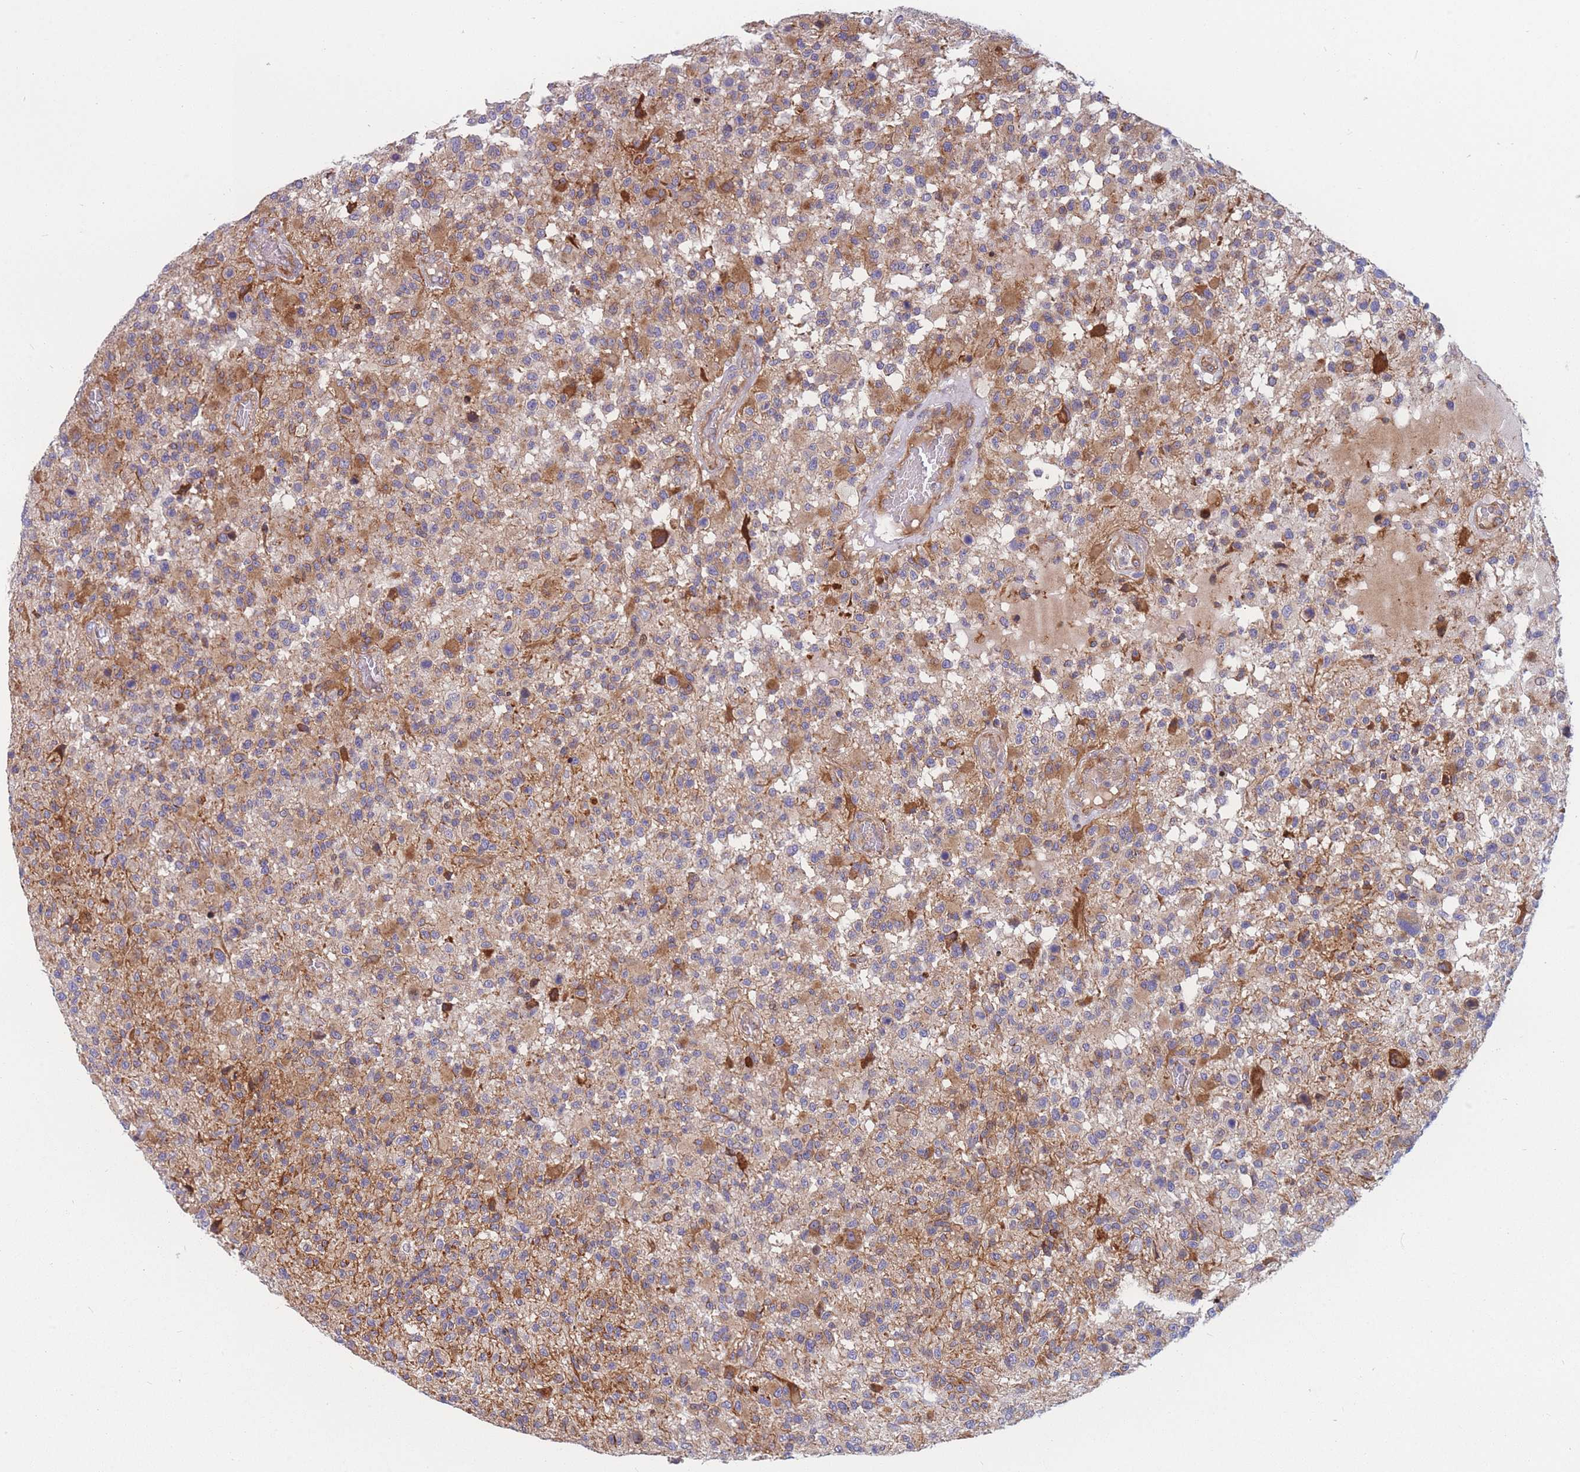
{"staining": {"intensity": "moderate", "quantity": "25%-75%", "location": "cytoplasmic/membranous"}, "tissue": "glioma", "cell_type": "Tumor cells", "image_type": "cancer", "snomed": [{"axis": "morphology", "description": "Glioma, malignant, High grade"}, {"axis": "morphology", "description": "Glioblastoma, NOS"}, {"axis": "topography", "description": "Brain"}], "caption": "A brown stain shows moderate cytoplasmic/membranous staining of a protein in human malignant high-grade glioma tumor cells.", "gene": "TMEM131L", "patient": {"sex": "male", "age": 60}}